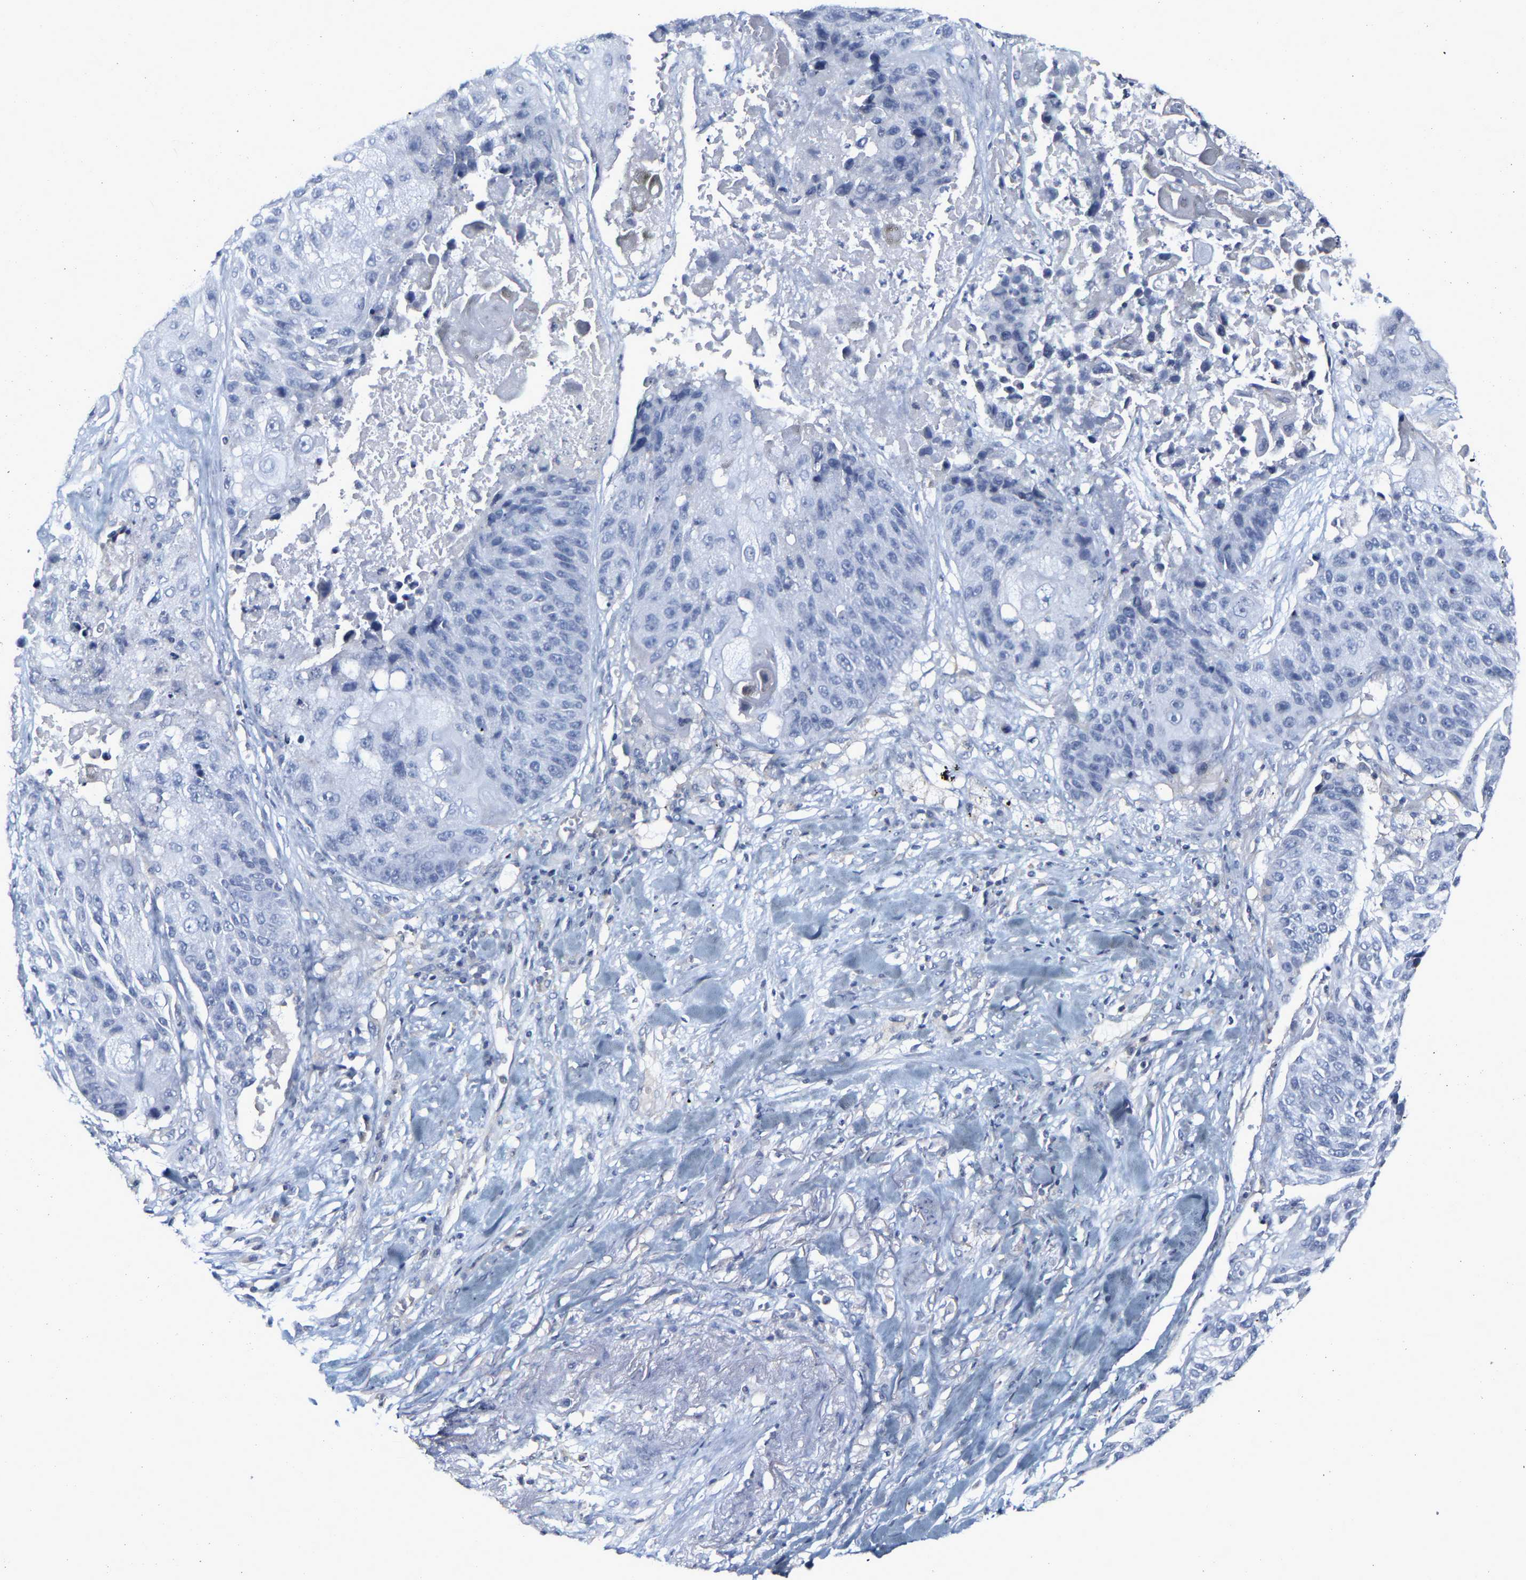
{"staining": {"intensity": "negative", "quantity": "none", "location": "none"}, "tissue": "lung cancer", "cell_type": "Tumor cells", "image_type": "cancer", "snomed": [{"axis": "morphology", "description": "Squamous cell carcinoma, NOS"}, {"axis": "topography", "description": "Lung"}], "caption": "There is no significant expression in tumor cells of squamous cell carcinoma (lung).", "gene": "GNAS", "patient": {"sex": "male", "age": 61}}